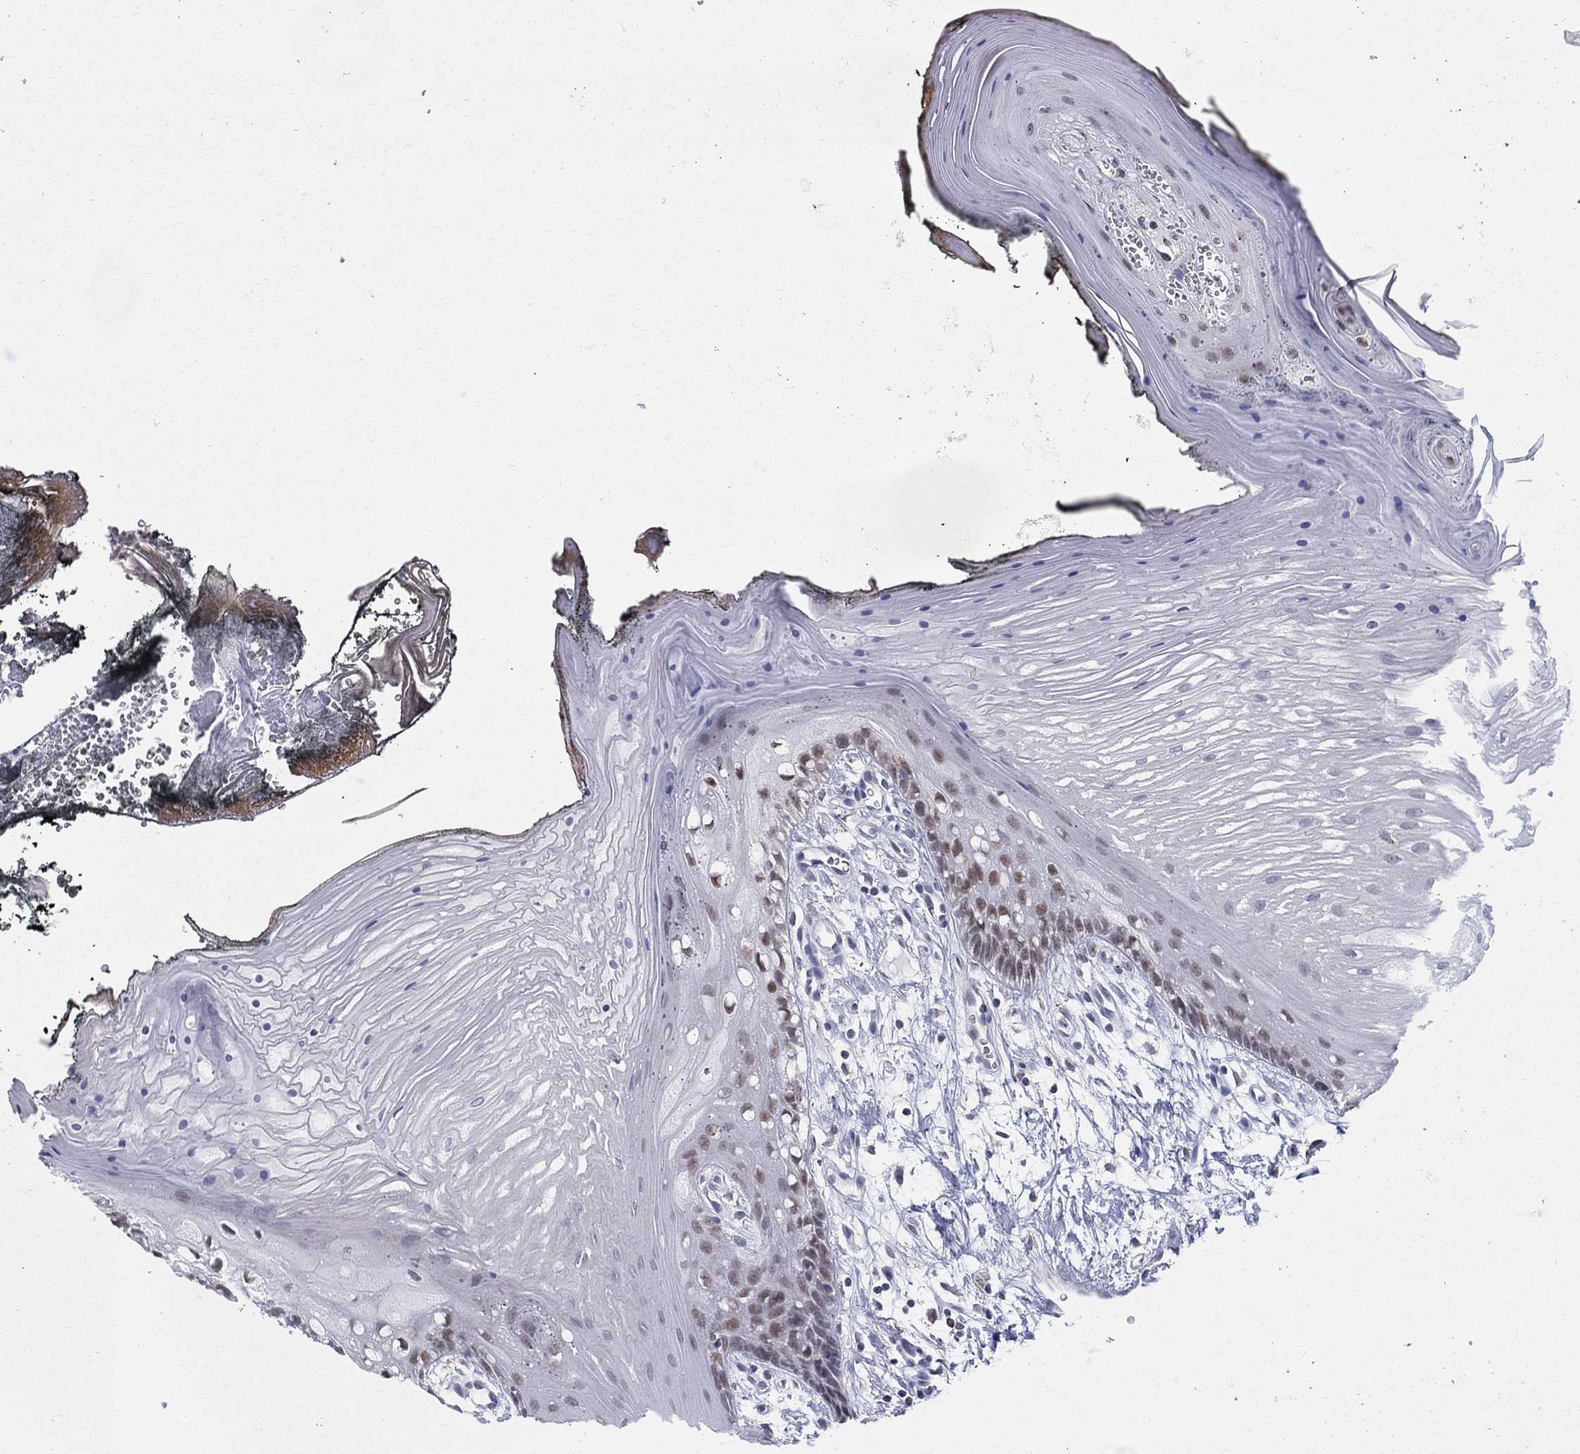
{"staining": {"intensity": "moderate", "quantity": "<25%", "location": "nuclear"}, "tissue": "oral mucosa", "cell_type": "Squamous epithelial cells", "image_type": "normal", "snomed": [{"axis": "morphology", "description": "Normal tissue, NOS"}, {"axis": "morphology", "description": "Squamous cell carcinoma, NOS"}, {"axis": "topography", "description": "Oral tissue"}, {"axis": "topography", "description": "Head-Neck"}], "caption": "Protein expression analysis of benign oral mucosa displays moderate nuclear staining in about <25% of squamous epithelial cells.", "gene": "KISS1R", "patient": {"sex": "male", "age": 65}}